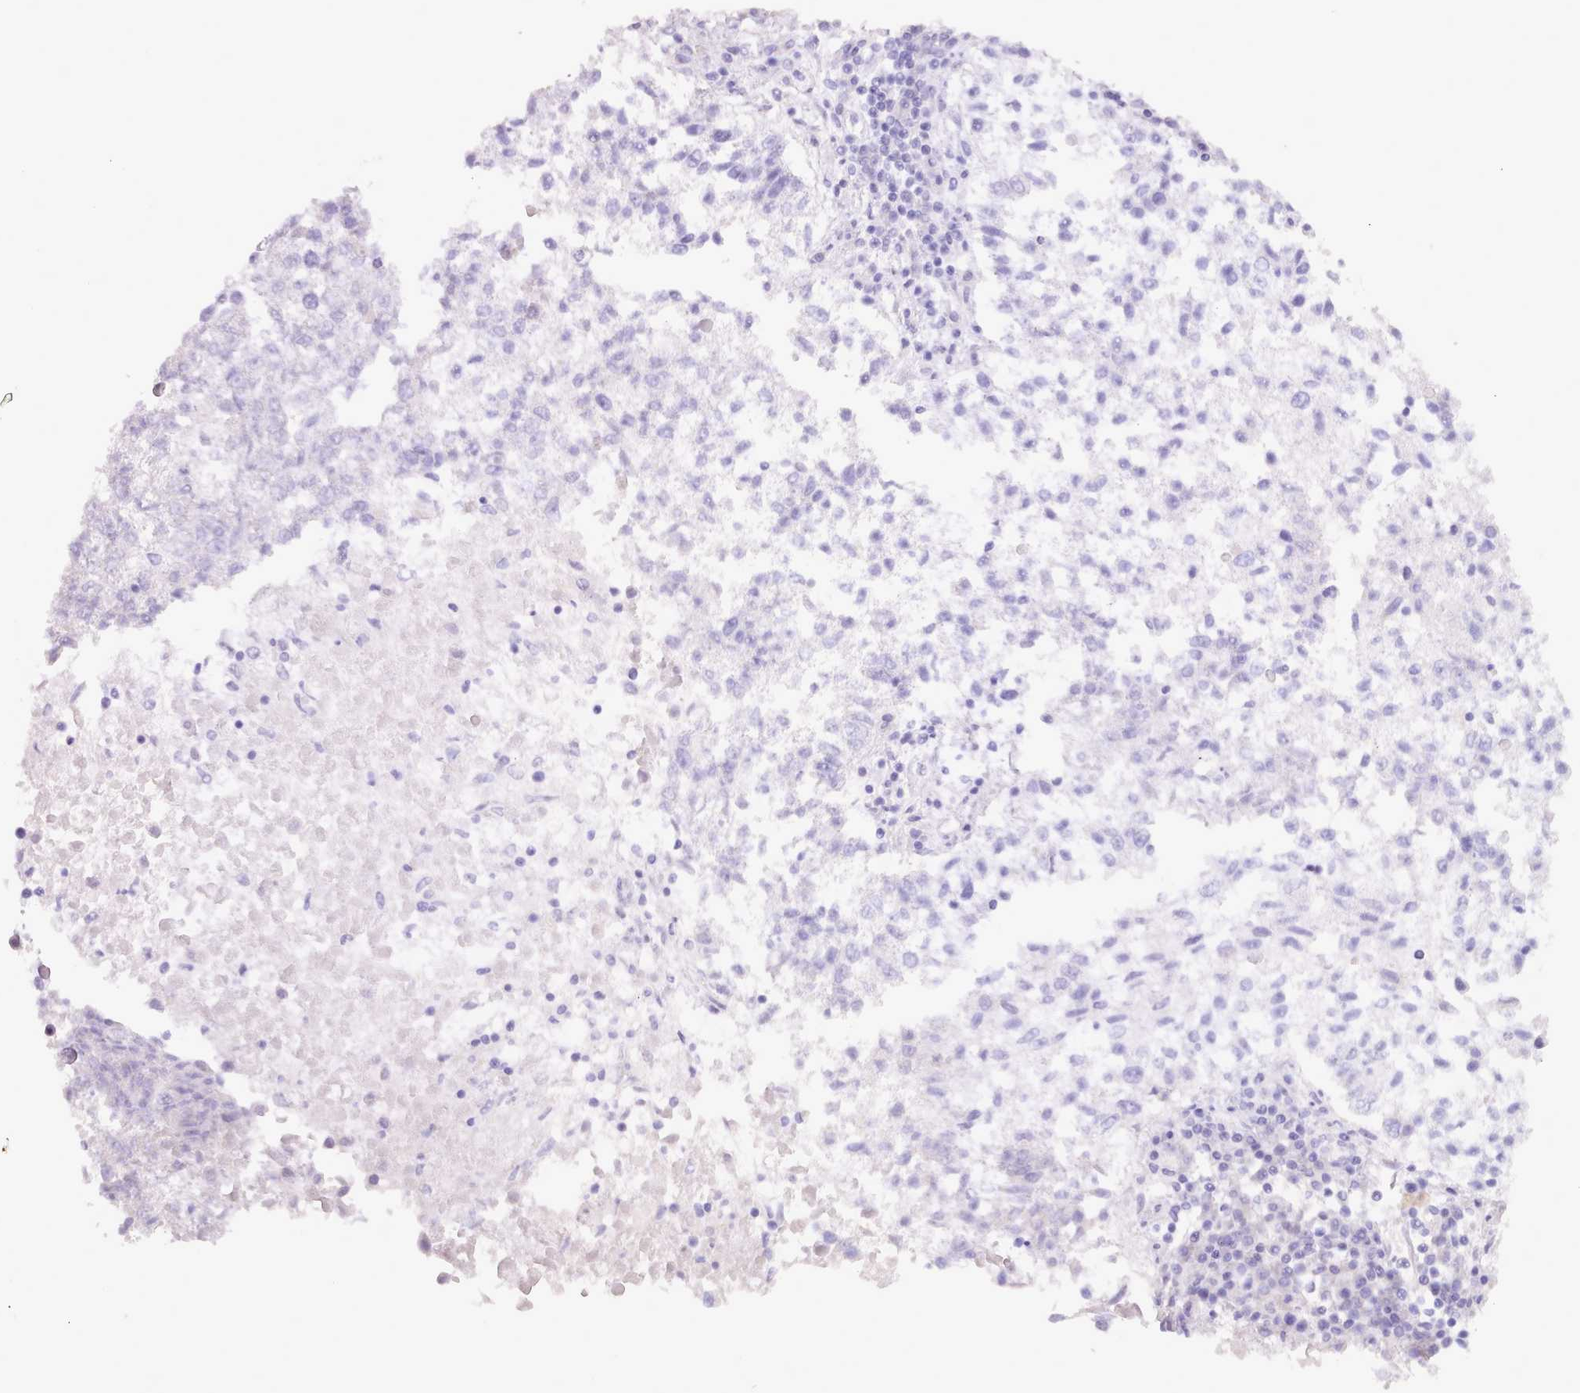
{"staining": {"intensity": "negative", "quantity": "none", "location": "none"}, "tissue": "lung cancer", "cell_type": "Tumor cells", "image_type": "cancer", "snomed": [{"axis": "morphology", "description": "Squamous cell carcinoma, NOS"}, {"axis": "topography", "description": "Lung"}], "caption": "The histopathology image reveals no staining of tumor cells in lung cancer.", "gene": "BDKRB2", "patient": {"sex": "male", "age": 73}}